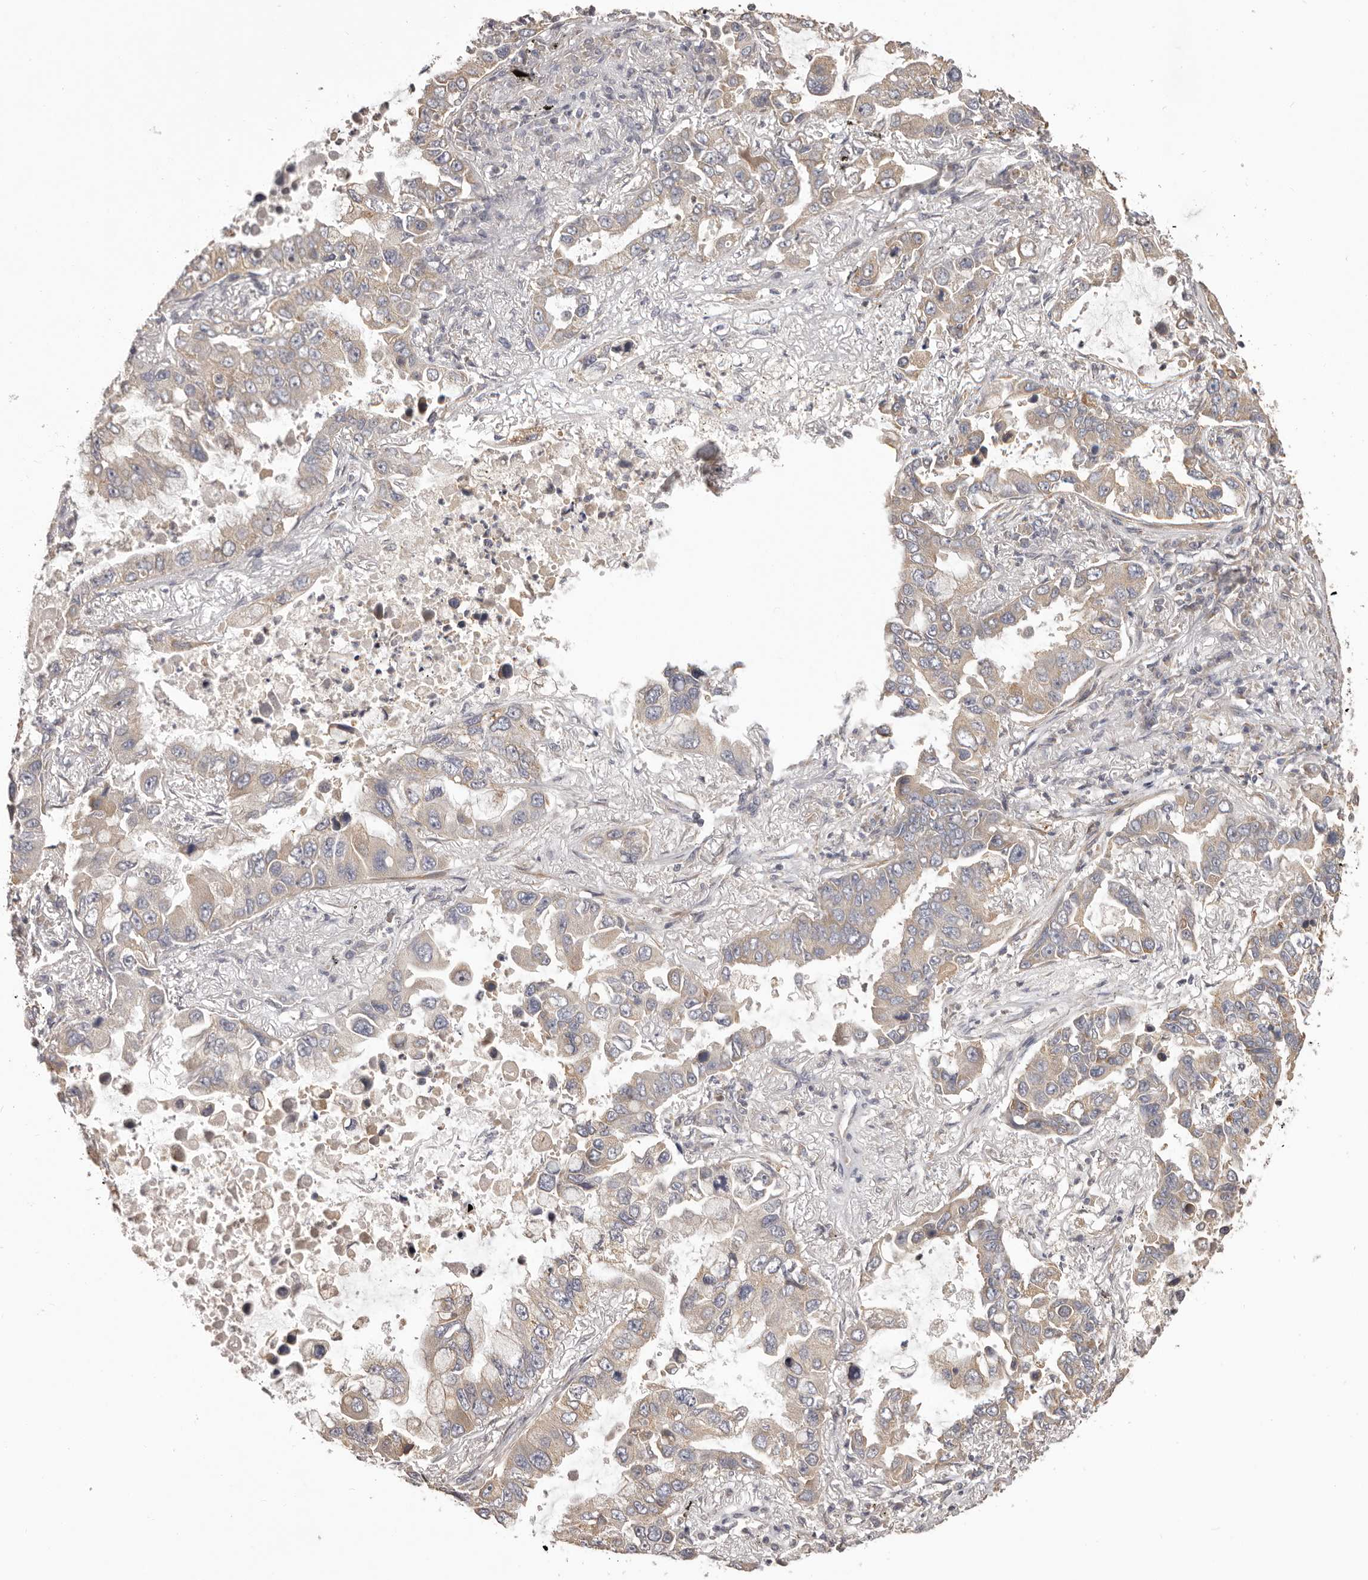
{"staining": {"intensity": "weak", "quantity": "25%-75%", "location": "cytoplasmic/membranous"}, "tissue": "lung cancer", "cell_type": "Tumor cells", "image_type": "cancer", "snomed": [{"axis": "morphology", "description": "Adenocarcinoma, NOS"}, {"axis": "topography", "description": "Lung"}], "caption": "Lung cancer (adenocarcinoma) was stained to show a protein in brown. There is low levels of weak cytoplasmic/membranous expression in about 25%-75% of tumor cells.", "gene": "HRH1", "patient": {"sex": "male", "age": 64}}